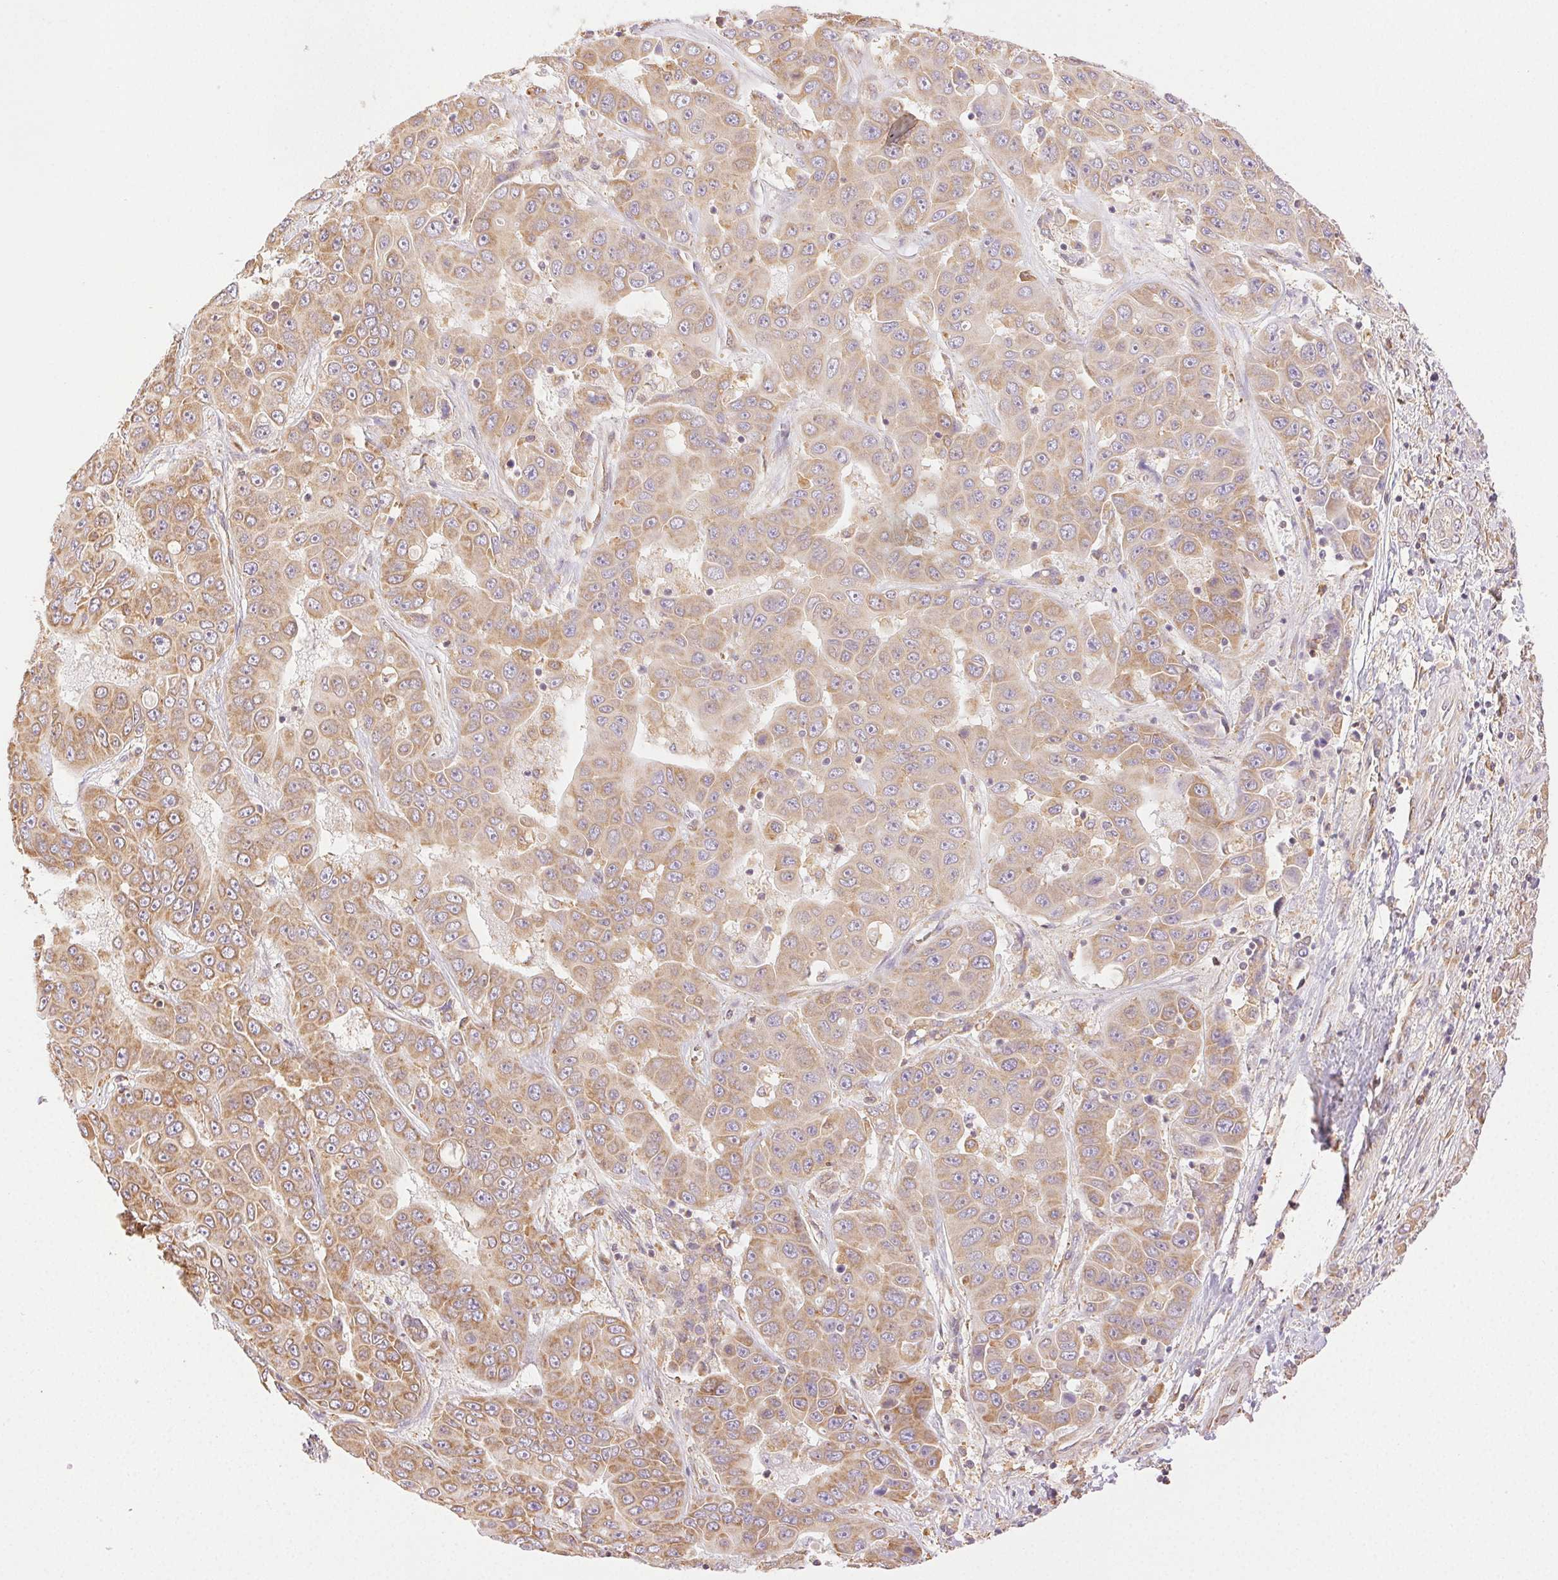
{"staining": {"intensity": "weak", "quantity": ">75%", "location": "cytoplasmic/membranous"}, "tissue": "liver cancer", "cell_type": "Tumor cells", "image_type": "cancer", "snomed": [{"axis": "morphology", "description": "Cholangiocarcinoma"}, {"axis": "topography", "description": "Liver"}], "caption": "A brown stain labels weak cytoplasmic/membranous positivity of a protein in human liver cancer tumor cells.", "gene": "ENTREP1", "patient": {"sex": "female", "age": 52}}